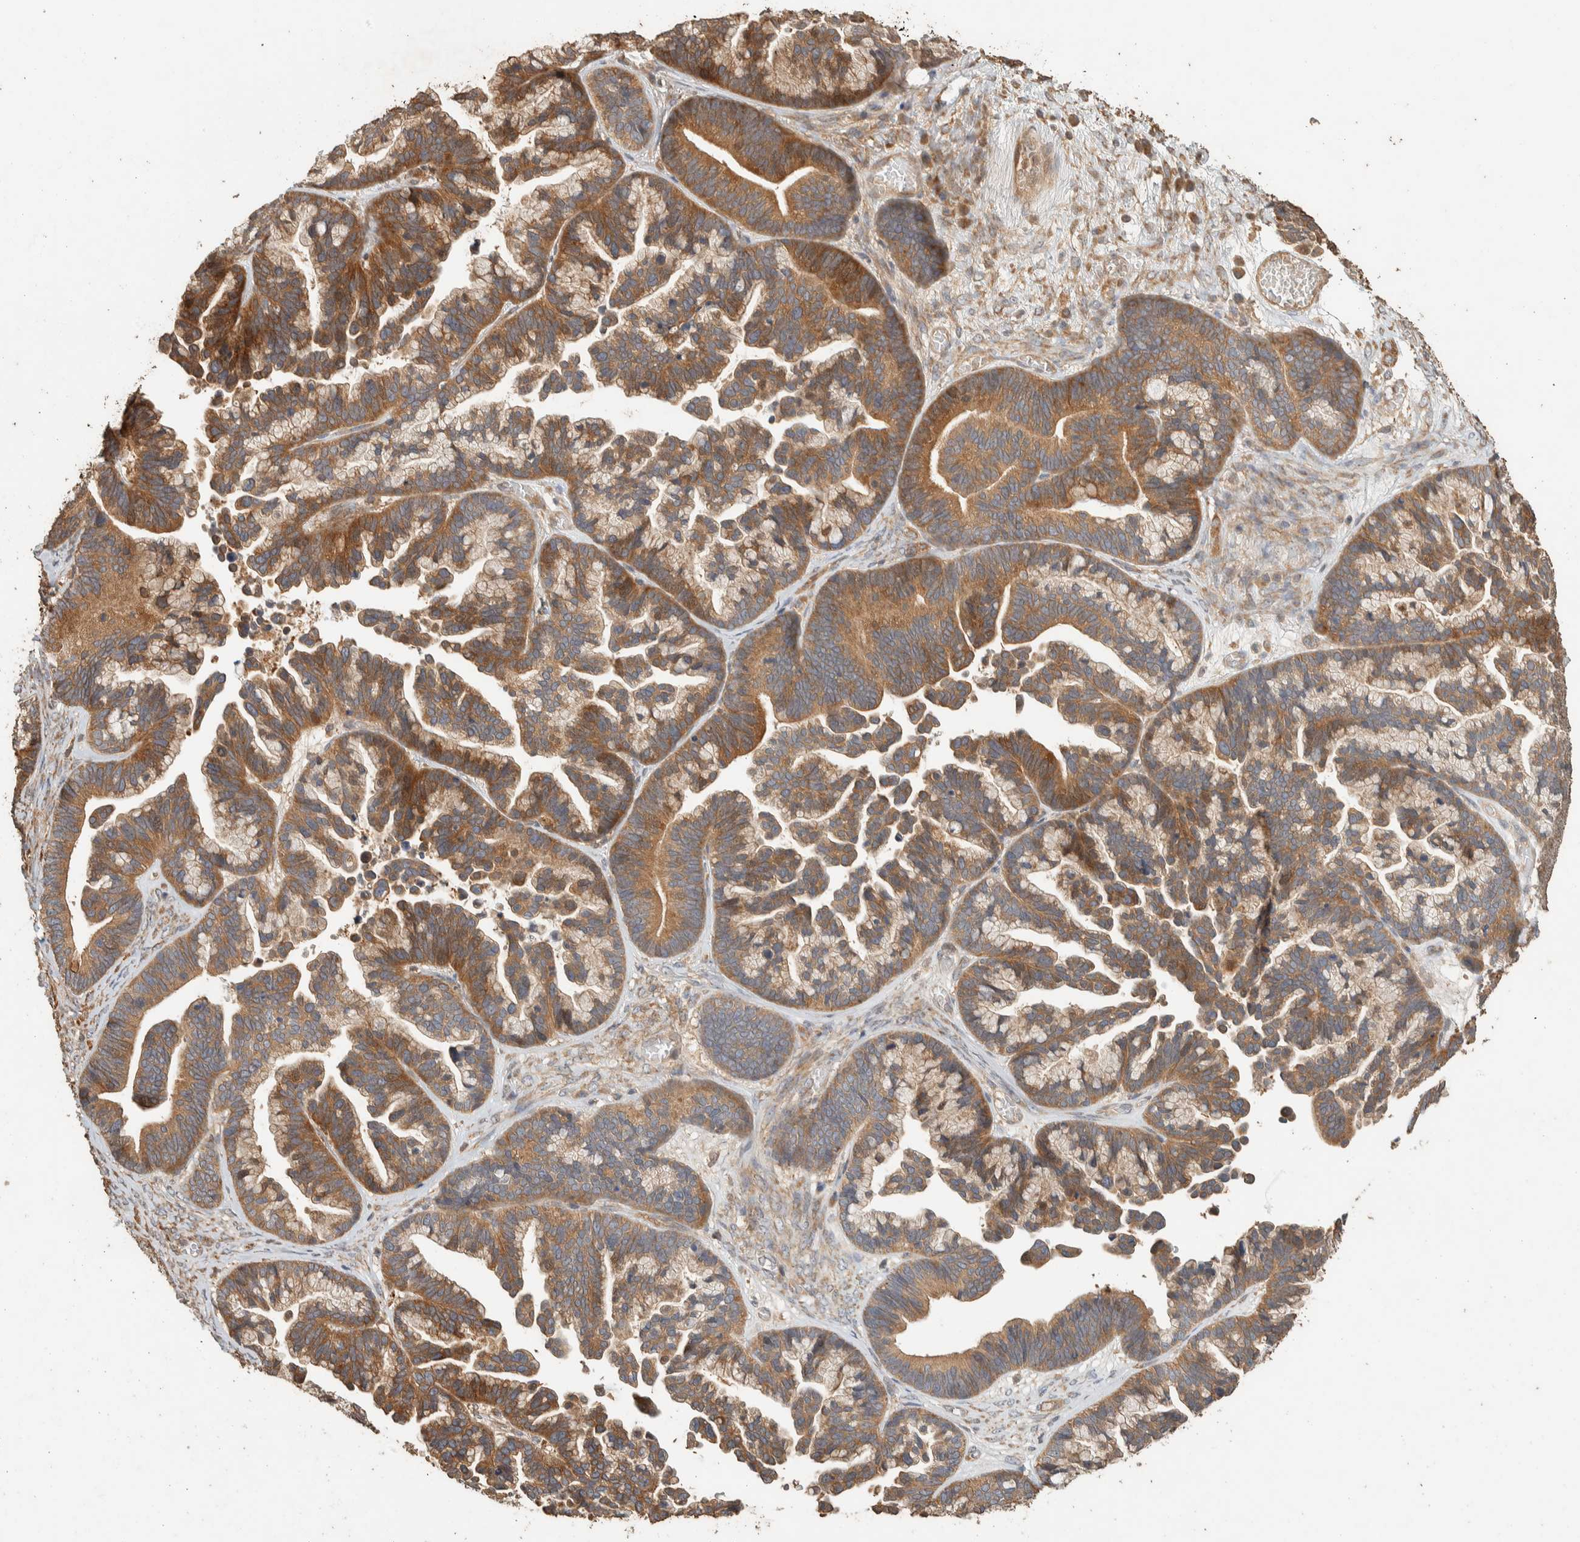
{"staining": {"intensity": "moderate", "quantity": ">75%", "location": "cytoplasmic/membranous"}, "tissue": "ovarian cancer", "cell_type": "Tumor cells", "image_type": "cancer", "snomed": [{"axis": "morphology", "description": "Cystadenocarcinoma, serous, NOS"}, {"axis": "topography", "description": "Ovary"}], "caption": "Immunohistochemical staining of ovarian cancer (serous cystadenocarcinoma) displays medium levels of moderate cytoplasmic/membranous protein staining in approximately >75% of tumor cells. (IHC, brightfield microscopy, high magnification).", "gene": "EXOC7", "patient": {"sex": "female", "age": 56}}